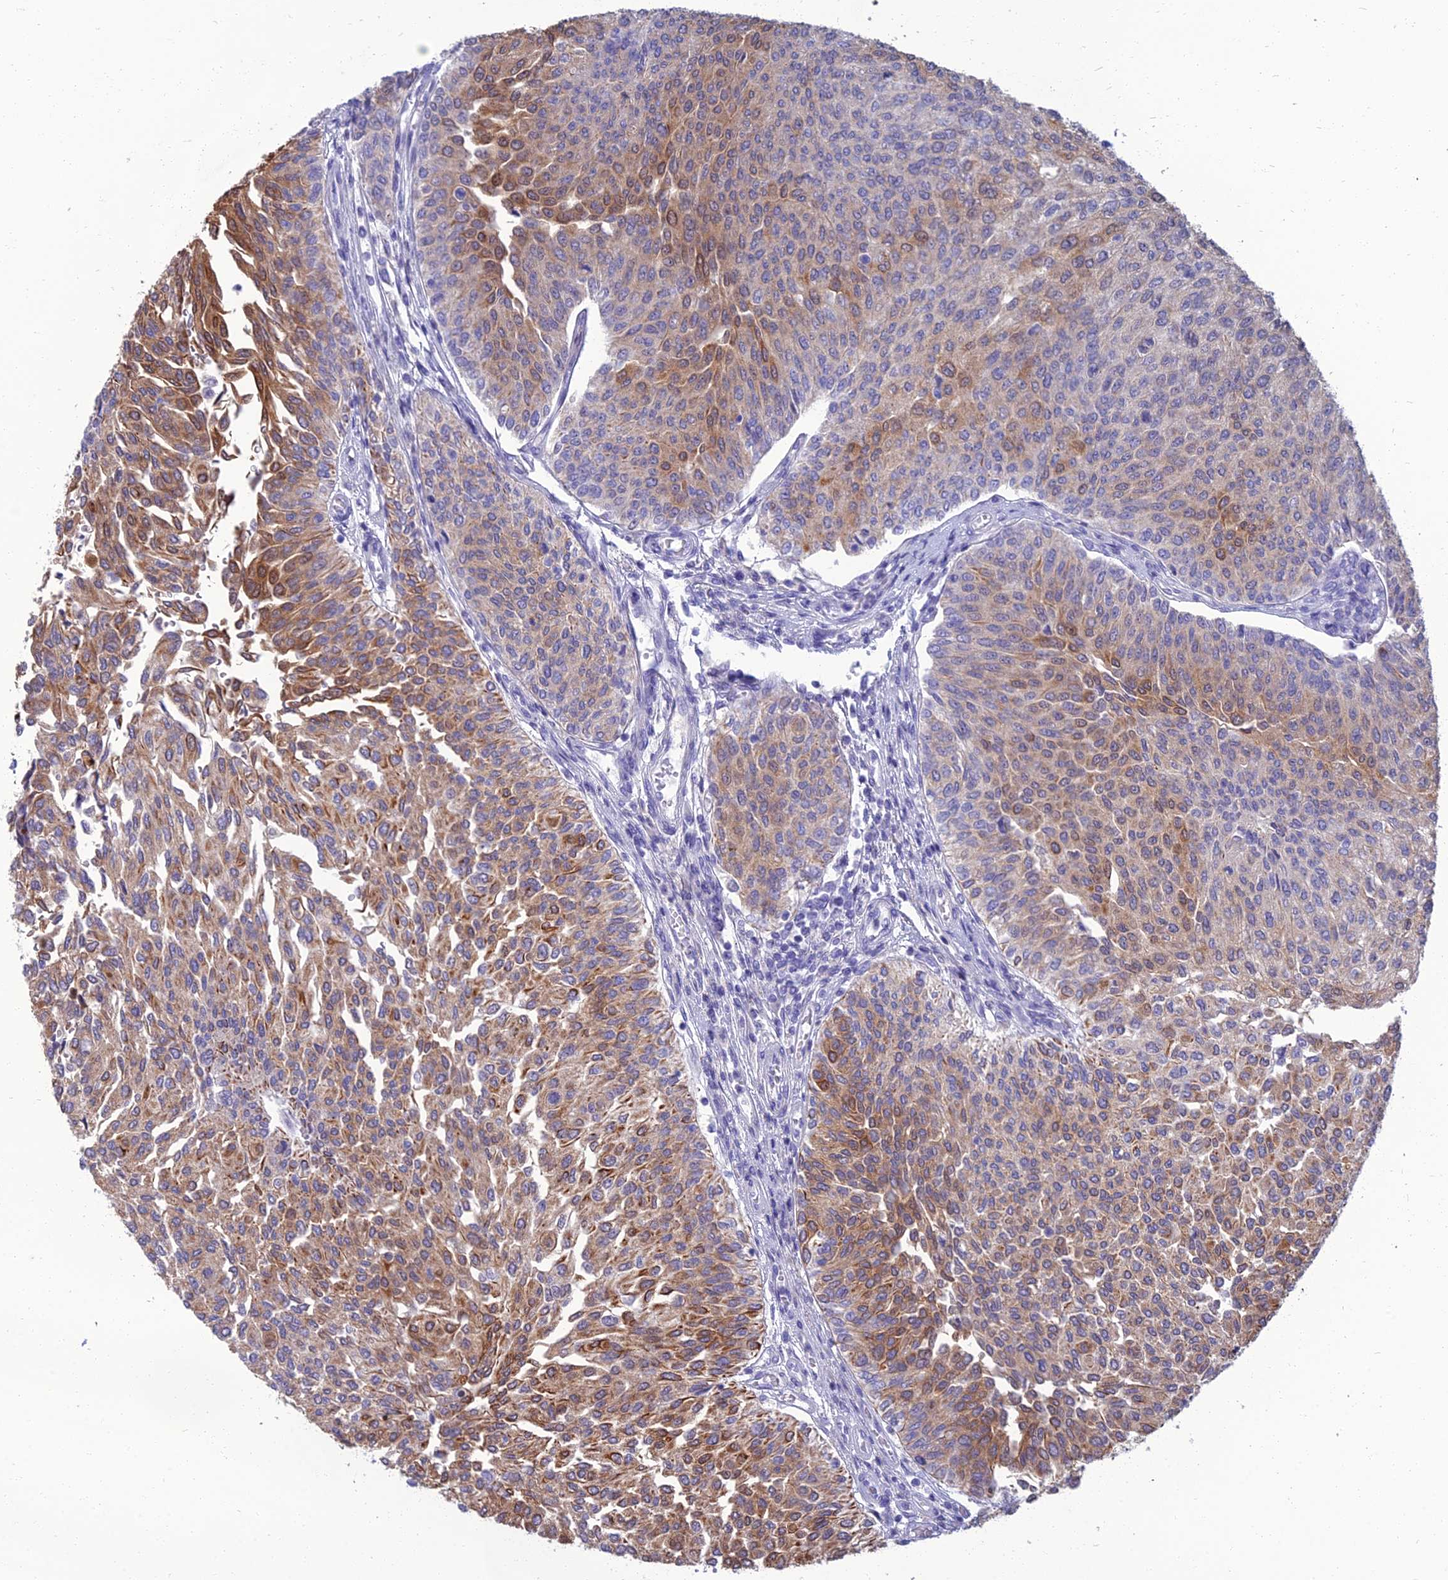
{"staining": {"intensity": "moderate", "quantity": ">75%", "location": "cytoplasmic/membranous"}, "tissue": "urothelial cancer", "cell_type": "Tumor cells", "image_type": "cancer", "snomed": [{"axis": "morphology", "description": "Urothelial carcinoma, High grade"}, {"axis": "topography", "description": "Urinary bladder"}], "caption": "High-grade urothelial carcinoma was stained to show a protein in brown. There is medium levels of moderate cytoplasmic/membranous staining in approximately >75% of tumor cells. Using DAB (3,3'-diaminobenzidine) (brown) and hematoxylin (blue) stains, captured at high magnification using brightfield microscopy.", "gene": "SPTLC3", "patient": {"sex": "female", "age": 79}}